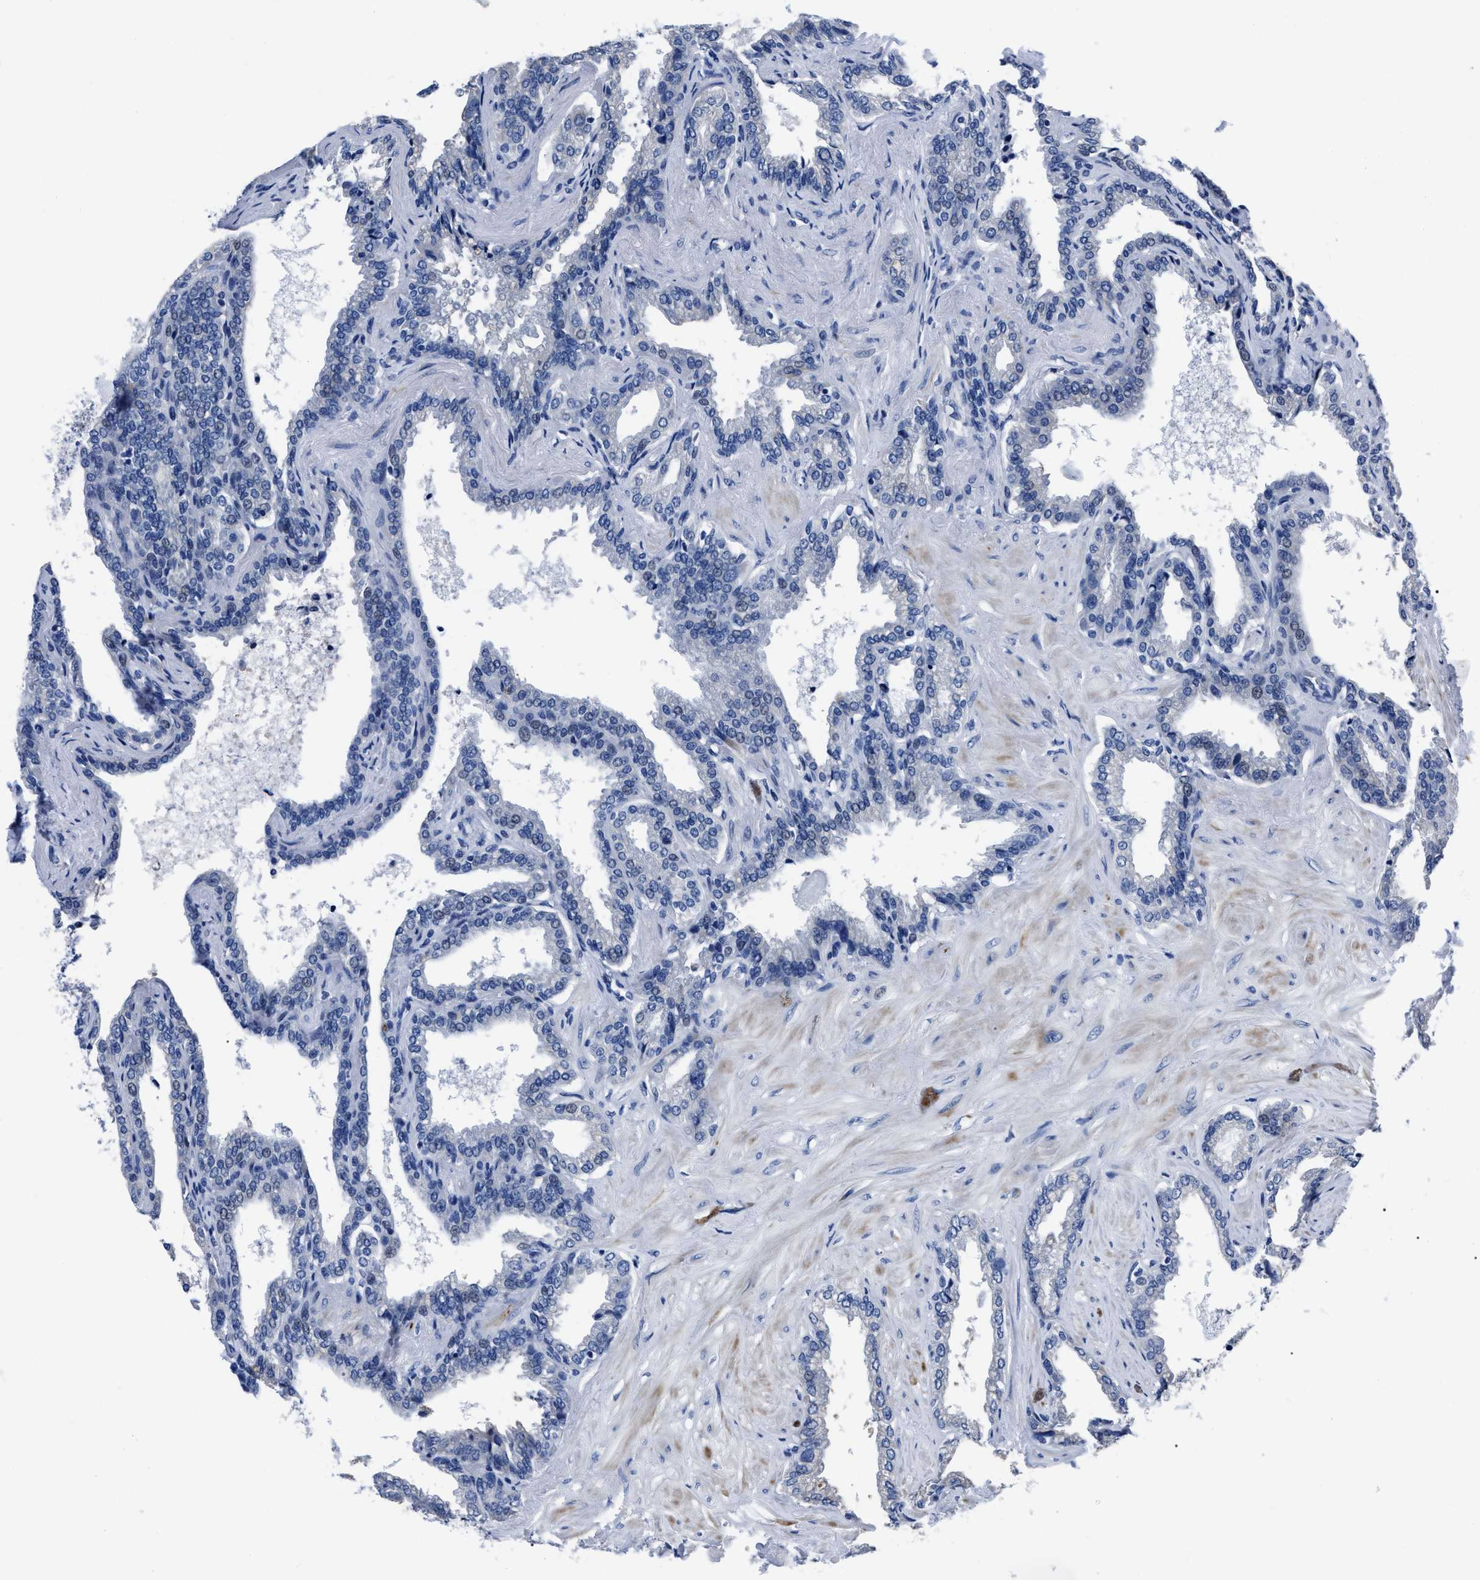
{"staining": {"intensity": "negative", "quantity": "none", "location": "none"}, "tissue": "seminal vesicle", "cell_type": "Glandular cells", "image_type": "normal", "snomed": [{"axis": "morphology", "description": "Normal tissue, NOS"}, {"axis": "topography", "description": "Seminal veicle"}], "caption": "There is no significant staining in glandular cells of seminal vesicle.", "gene": "MOV10L1", "patient": {"sex": "male", "age": 46}}